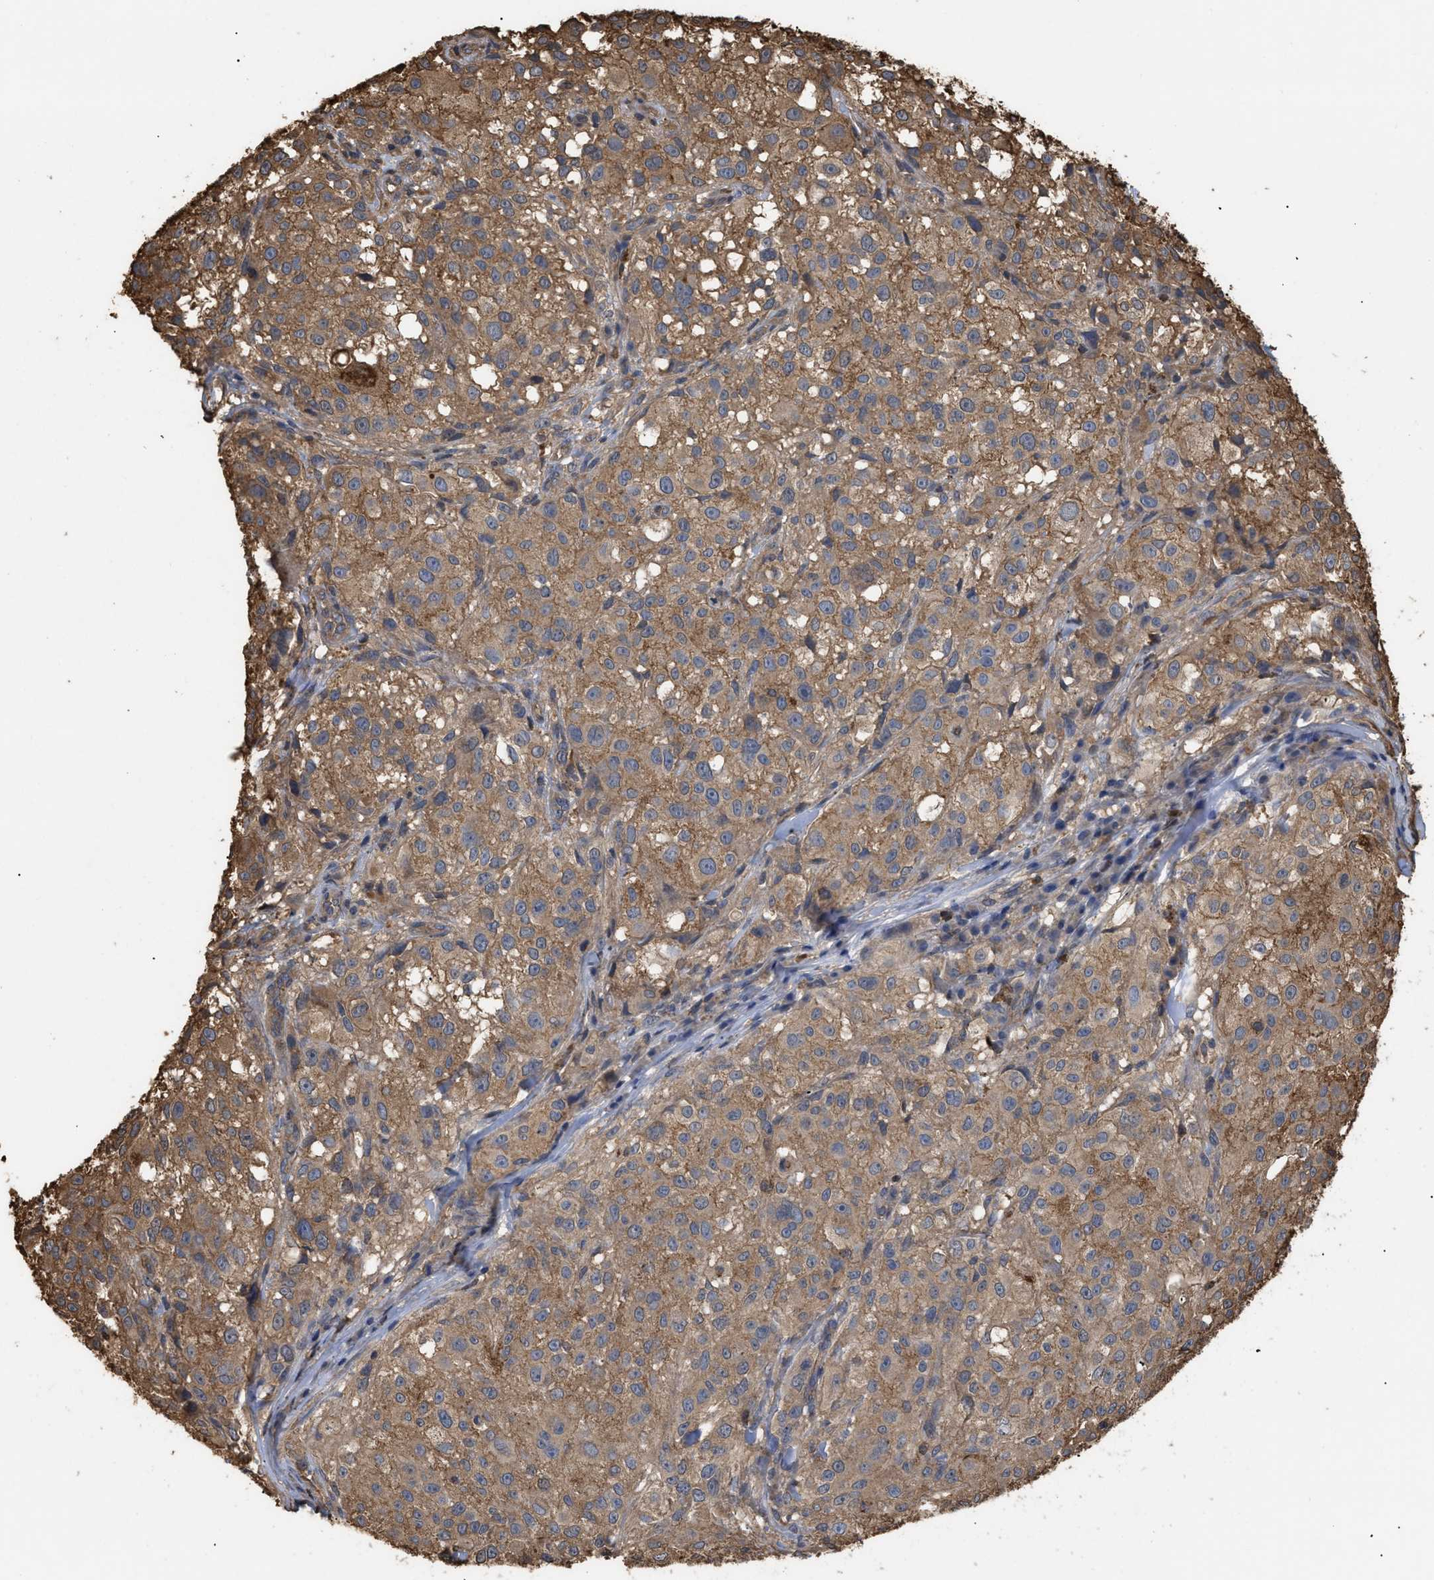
{"staining": {"intensity": "moderate", "quantity": ">75%", "location": "cytoplasmic/membranous"}, "tissue": "melanoma", "cell_type": "Tumor cells", "image_type": "cancer", "snomed": [{"axis": "morphology", "description": "Necrosis, NOS"}, {"axis": "morphology", "description": "Malignant melanoma, NOS"}, {"axis": "topography", "description": "Skin"}], "caption": "Tumor cells display medium levels of moderate cytoplasmic/membranous staining in about >75% of cells in human malignant melanoma. (Brightfield microscopy of DAB IHC at high magnification).", "gene": "CALM1", "patient": {"sex": "female", "age": 87}}